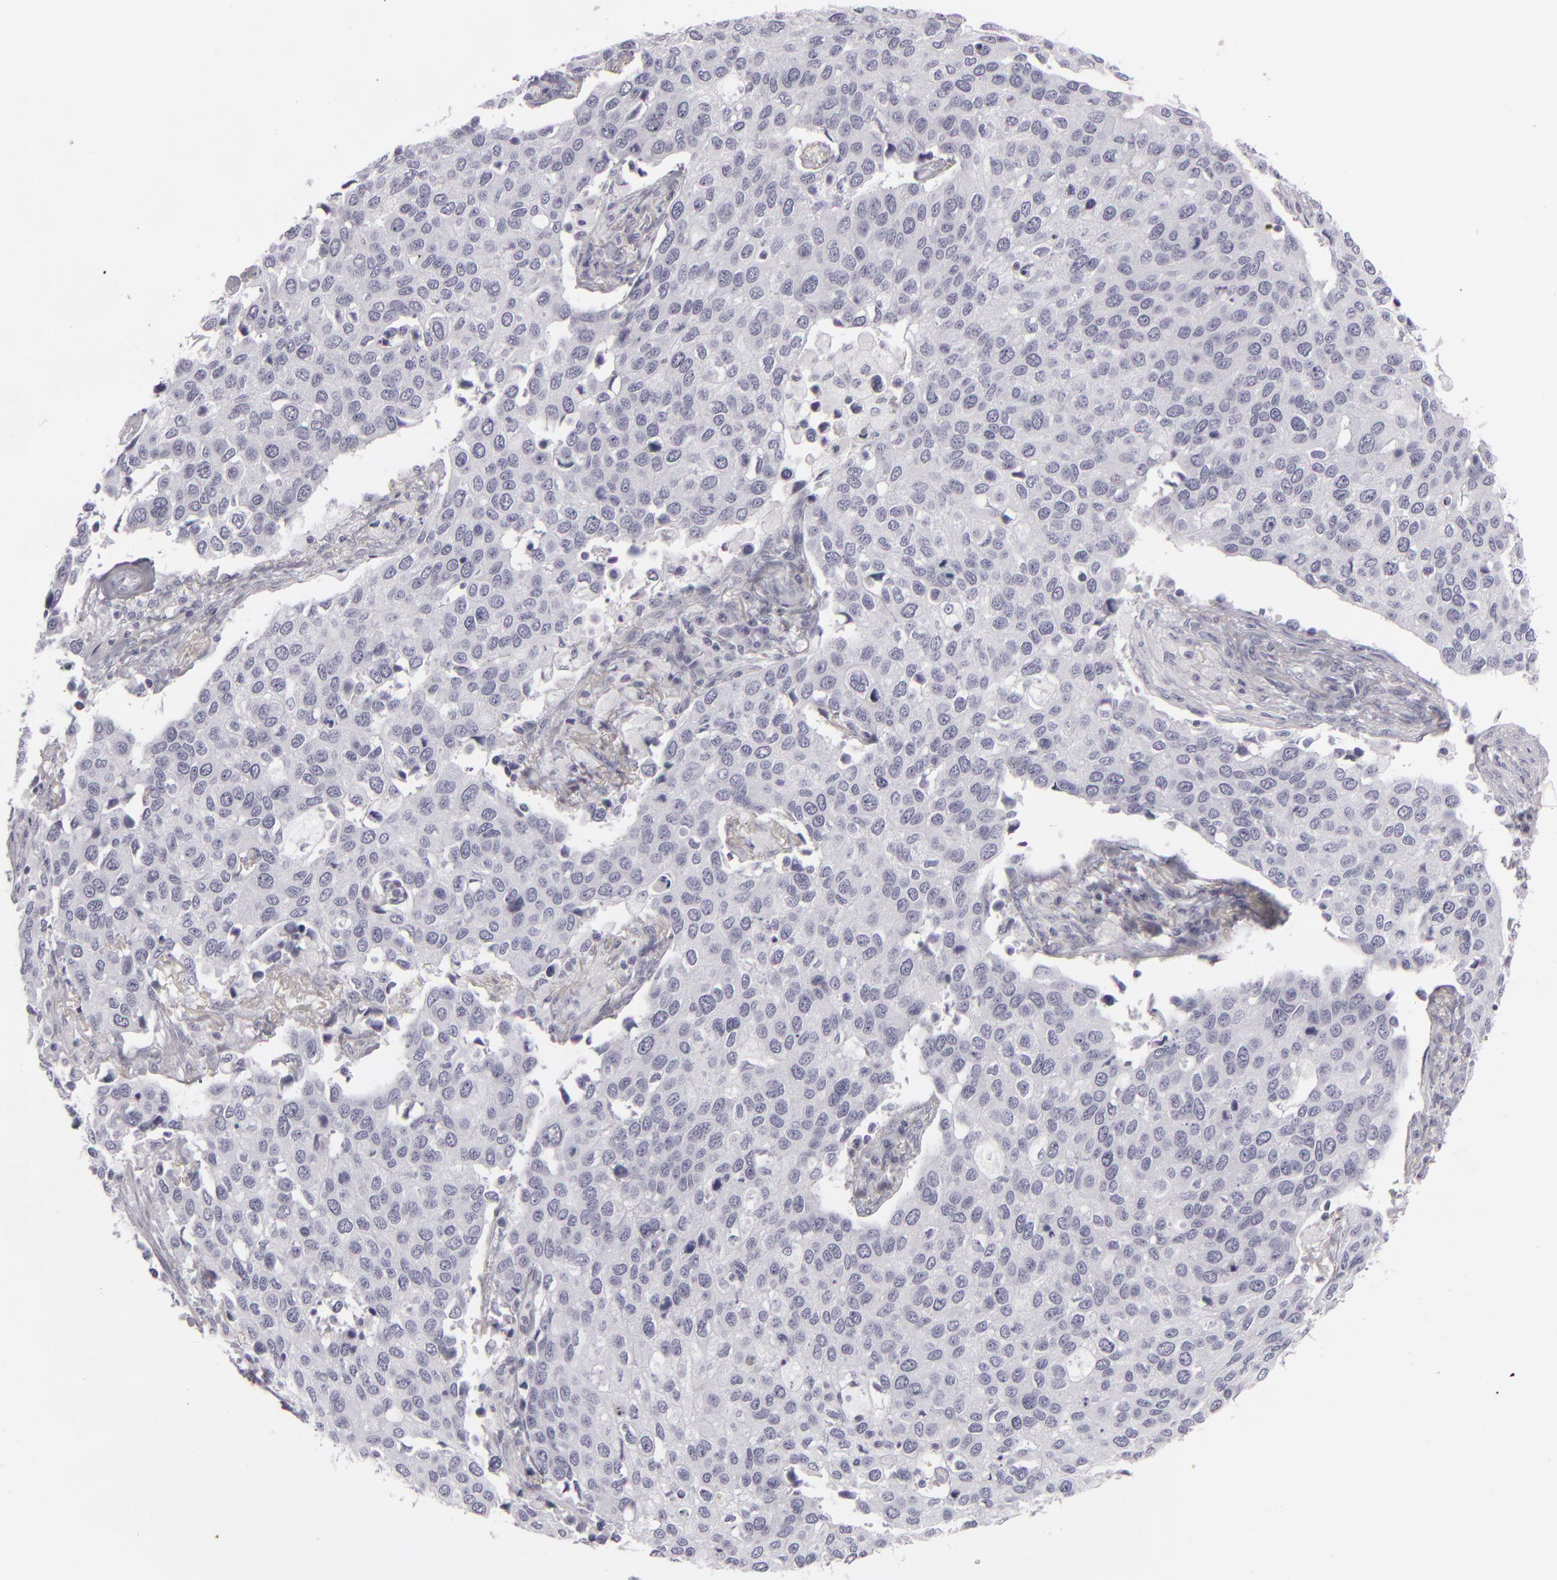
{"staining": {"intensity": "negative", "quantity": "none", "location": "none"}, "tissue": "cervical cancer", "cell_type": "Tumor cells", "image_type": "cancer", "snomed": [{"axis": "morphology", "description": "Squamous cell carcinoma, NOS"}, {"axis": "topography", "description": "Cervix"}], "caption": "This is a photomicrograph of immunohistochemistry (IHC) staining of cervical cancer (squamous cell carcinoma), which shows no staining in tumor cells. The staining is performed using DAB (3,3'-diaminobenzidine) brown chromogen with nuclei counter-stained in using hematoxylin.", "gene": "CDX2", "patient": {"sex": "female", "age": 54}}